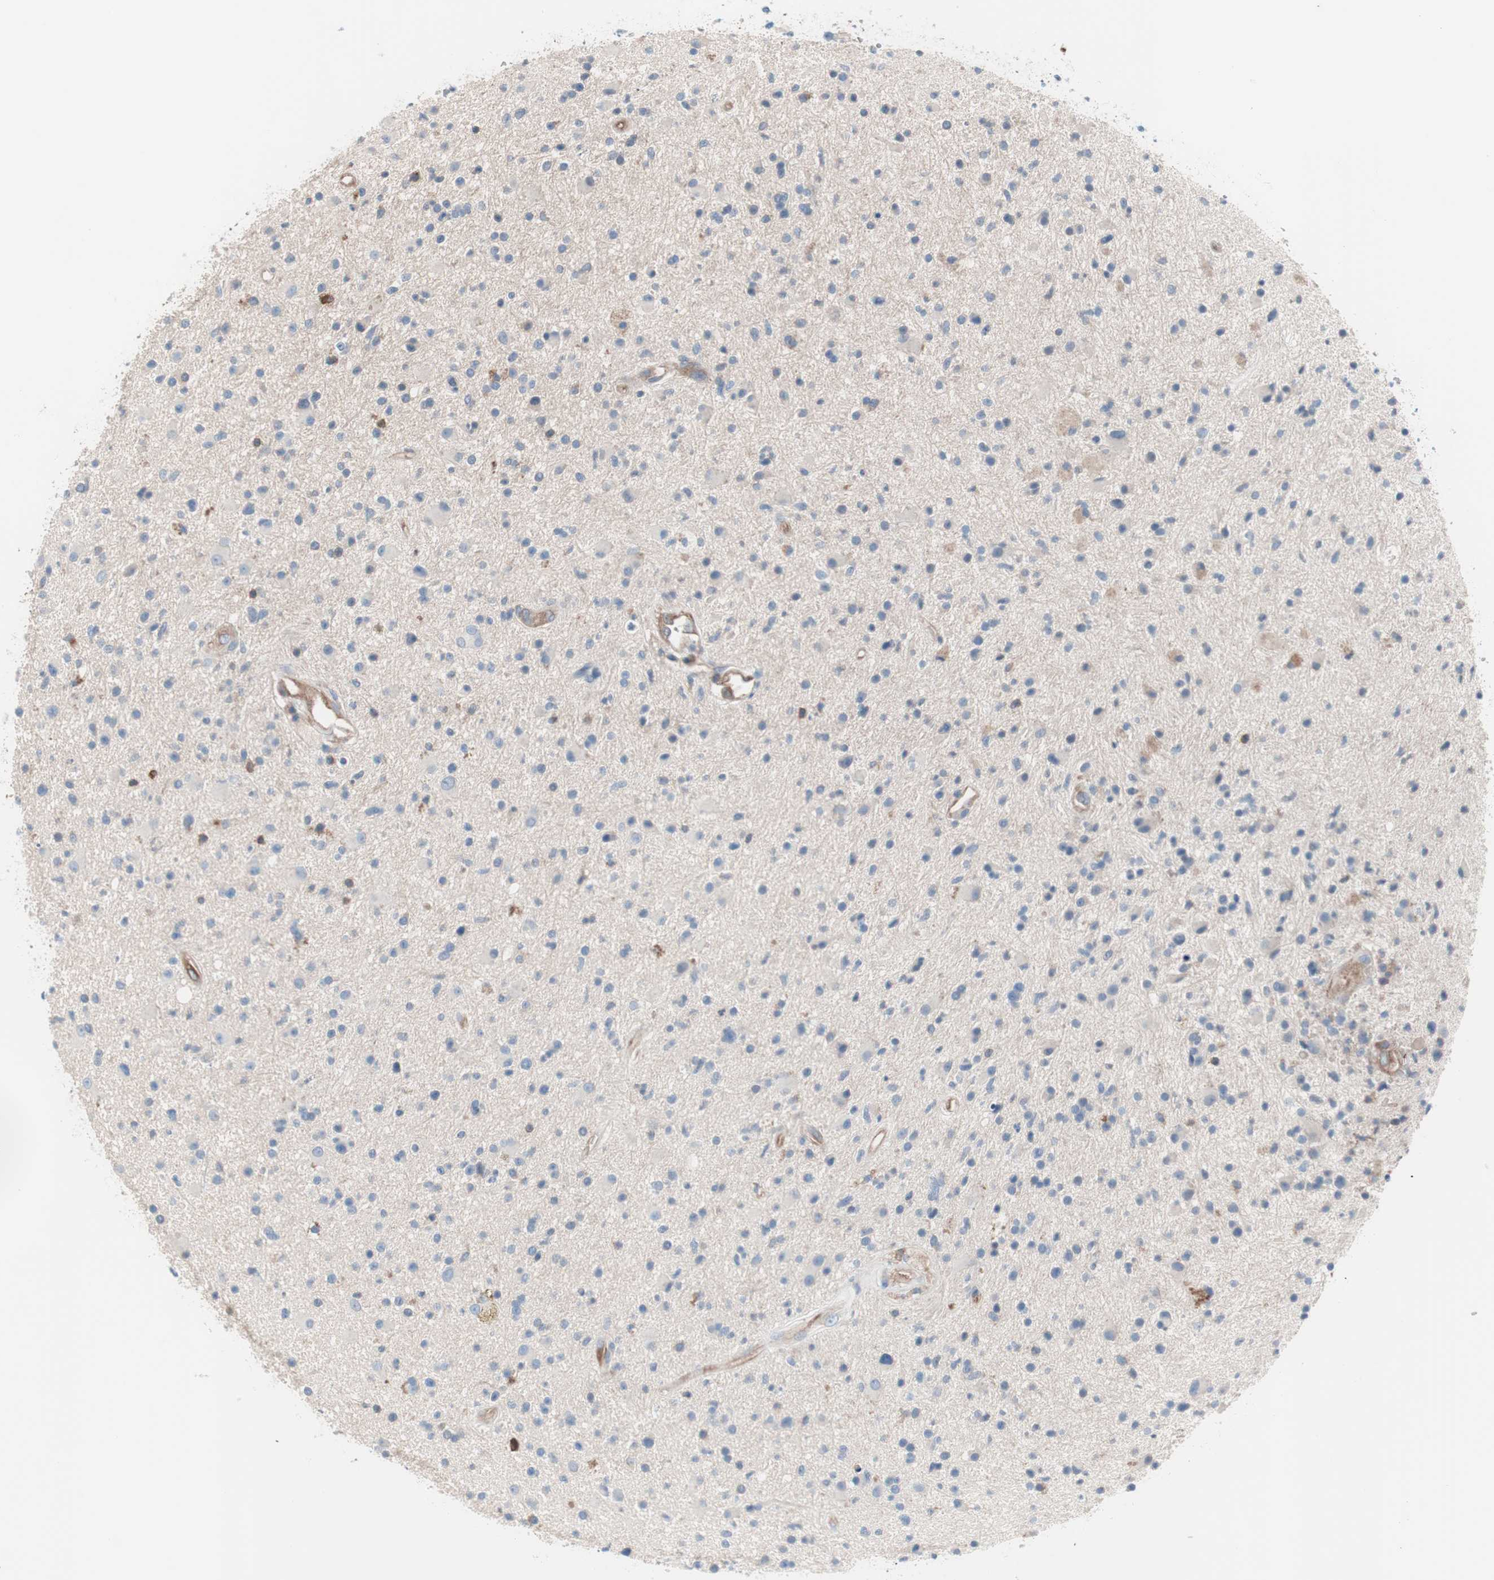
{"staining": {"intensity": "moderate", "quantity": "<25%", "location": "cytoplasmic/membranous"}, "tissue": "glioma", "cell_type": "Tumor cells", "image_type": "cancer", "snomed": [{"axis": "morphology", "description": "Glioma, malignant, High grade"}, {"axis": "topography", "description": "Brain"}], "caption": "Immunohistochemistry histopathology image of neoplastic tissue: human high-grade glioma (malignant) stained using IHC exhibits low levels of moderate protein expression localized specifically in the cytoplasmic/membranous of tumor cells, appearing as a cytoplasmic/membranous brown color.", "gene": "GPR160", "patient": {"sex": "male", "age": 33}}